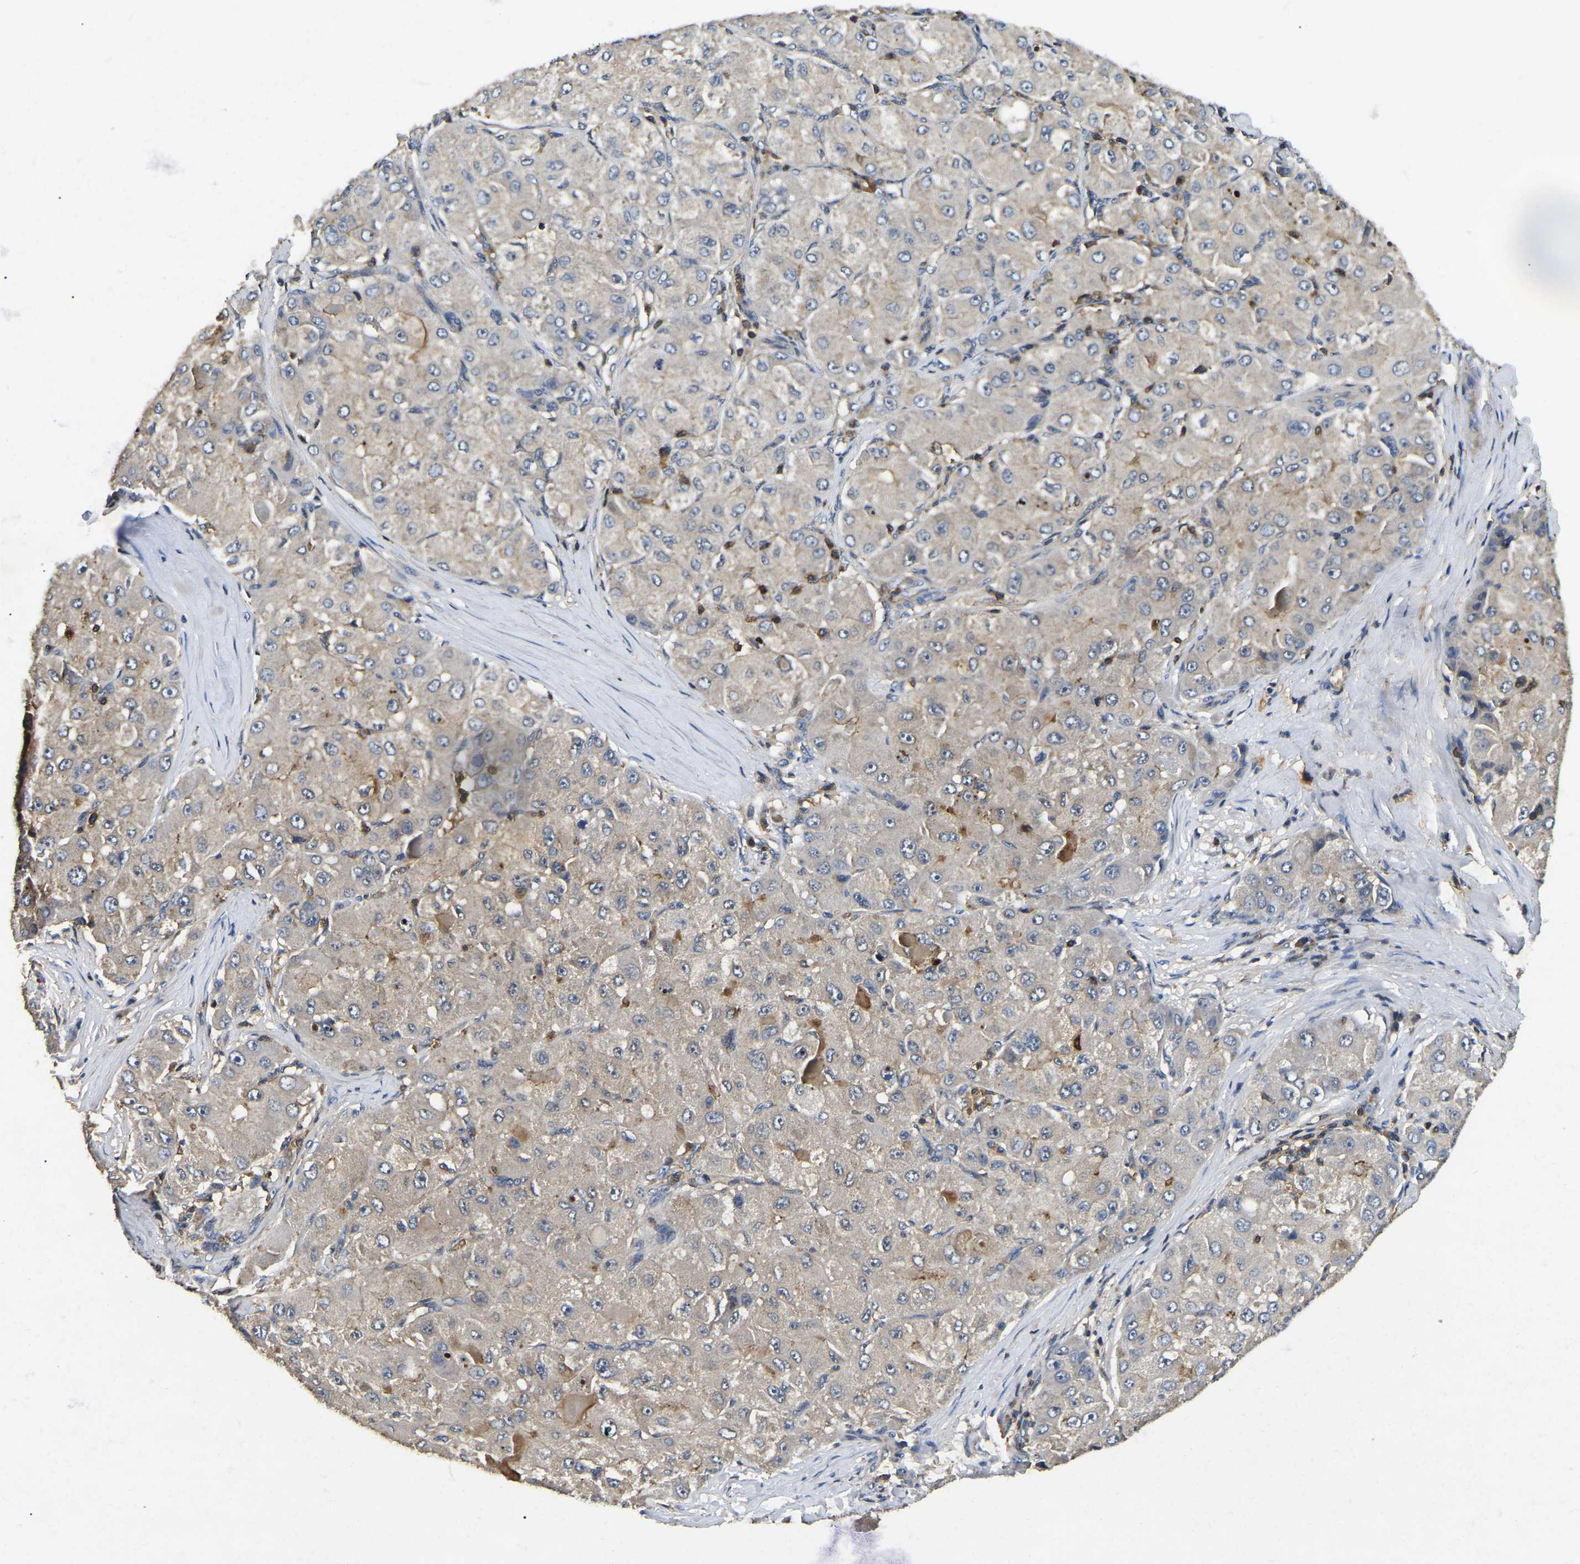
{"staining": {"intensity": "weak", "quantity": "<25%", "location": "cytoplasmic/membranous"}, "tissue": "liver cancer", "cell_type": "Tumor cells", "image_type": "cancer", "snomed": [{"axis": "morphology", "description": "Carcinoma, Hepatocellular, NOS"}, {"axis": "topography", "description": "Liver"}], "caption": "High power microscopy micrograph of an immunohistochemistry (IHC) photomicrograph of liver hepatocellular carcinoma, revealing no significant positivity in tumor cells. Brightfield microscopy of immunohistochemistry stained with DAB (3,3'-diaminobenzidine) (brown) and hematoxylin (blue), captured at high magnification.", "gene": "SMPD2", "patient": {"sex": "male", "age": 80}}